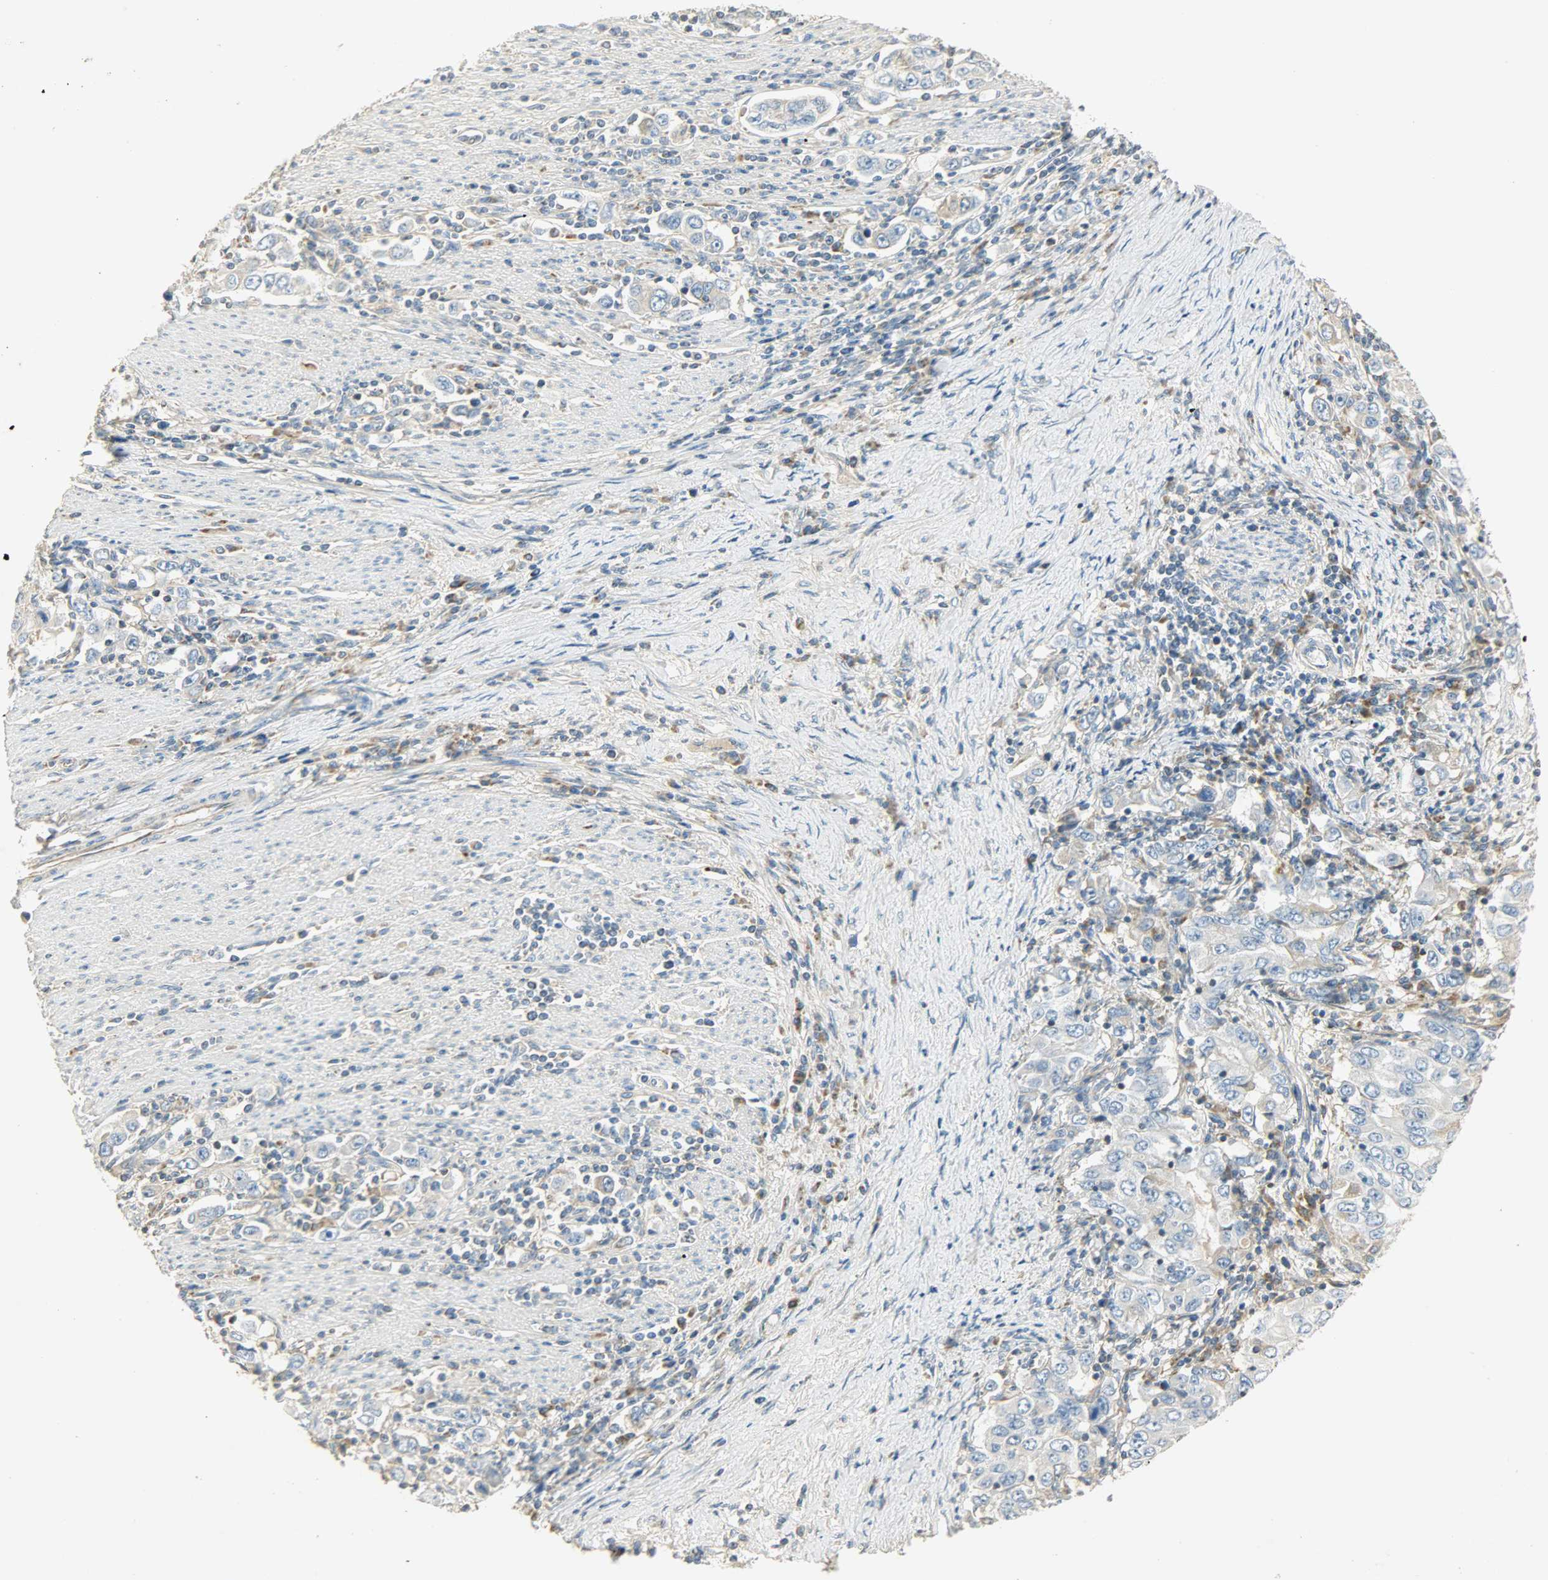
{"staining": {"intensity": "weak", "quantity": "<25%", "location": "cytoplasmic/membranous"}, "tissue": "stomach cancer", "cell_type": "Tumor cells", "image_type": "cancer", "snomed": [{"axis": "morphology", "description": "Adenocarcinoma, NOS"}, {"axis": "topography", "description": "Stomach, lower"}], "caption": "High magnification brightfield microscopy of adenocarcinoma (stomach) stained with DAB (3,3'-diaminobenzidine) (brown) and counterstained with hematoxylin (blue): tumor cells show no significant positivity.", "gene": "NNT", "patient": {"sex": "female", "age": 72}}